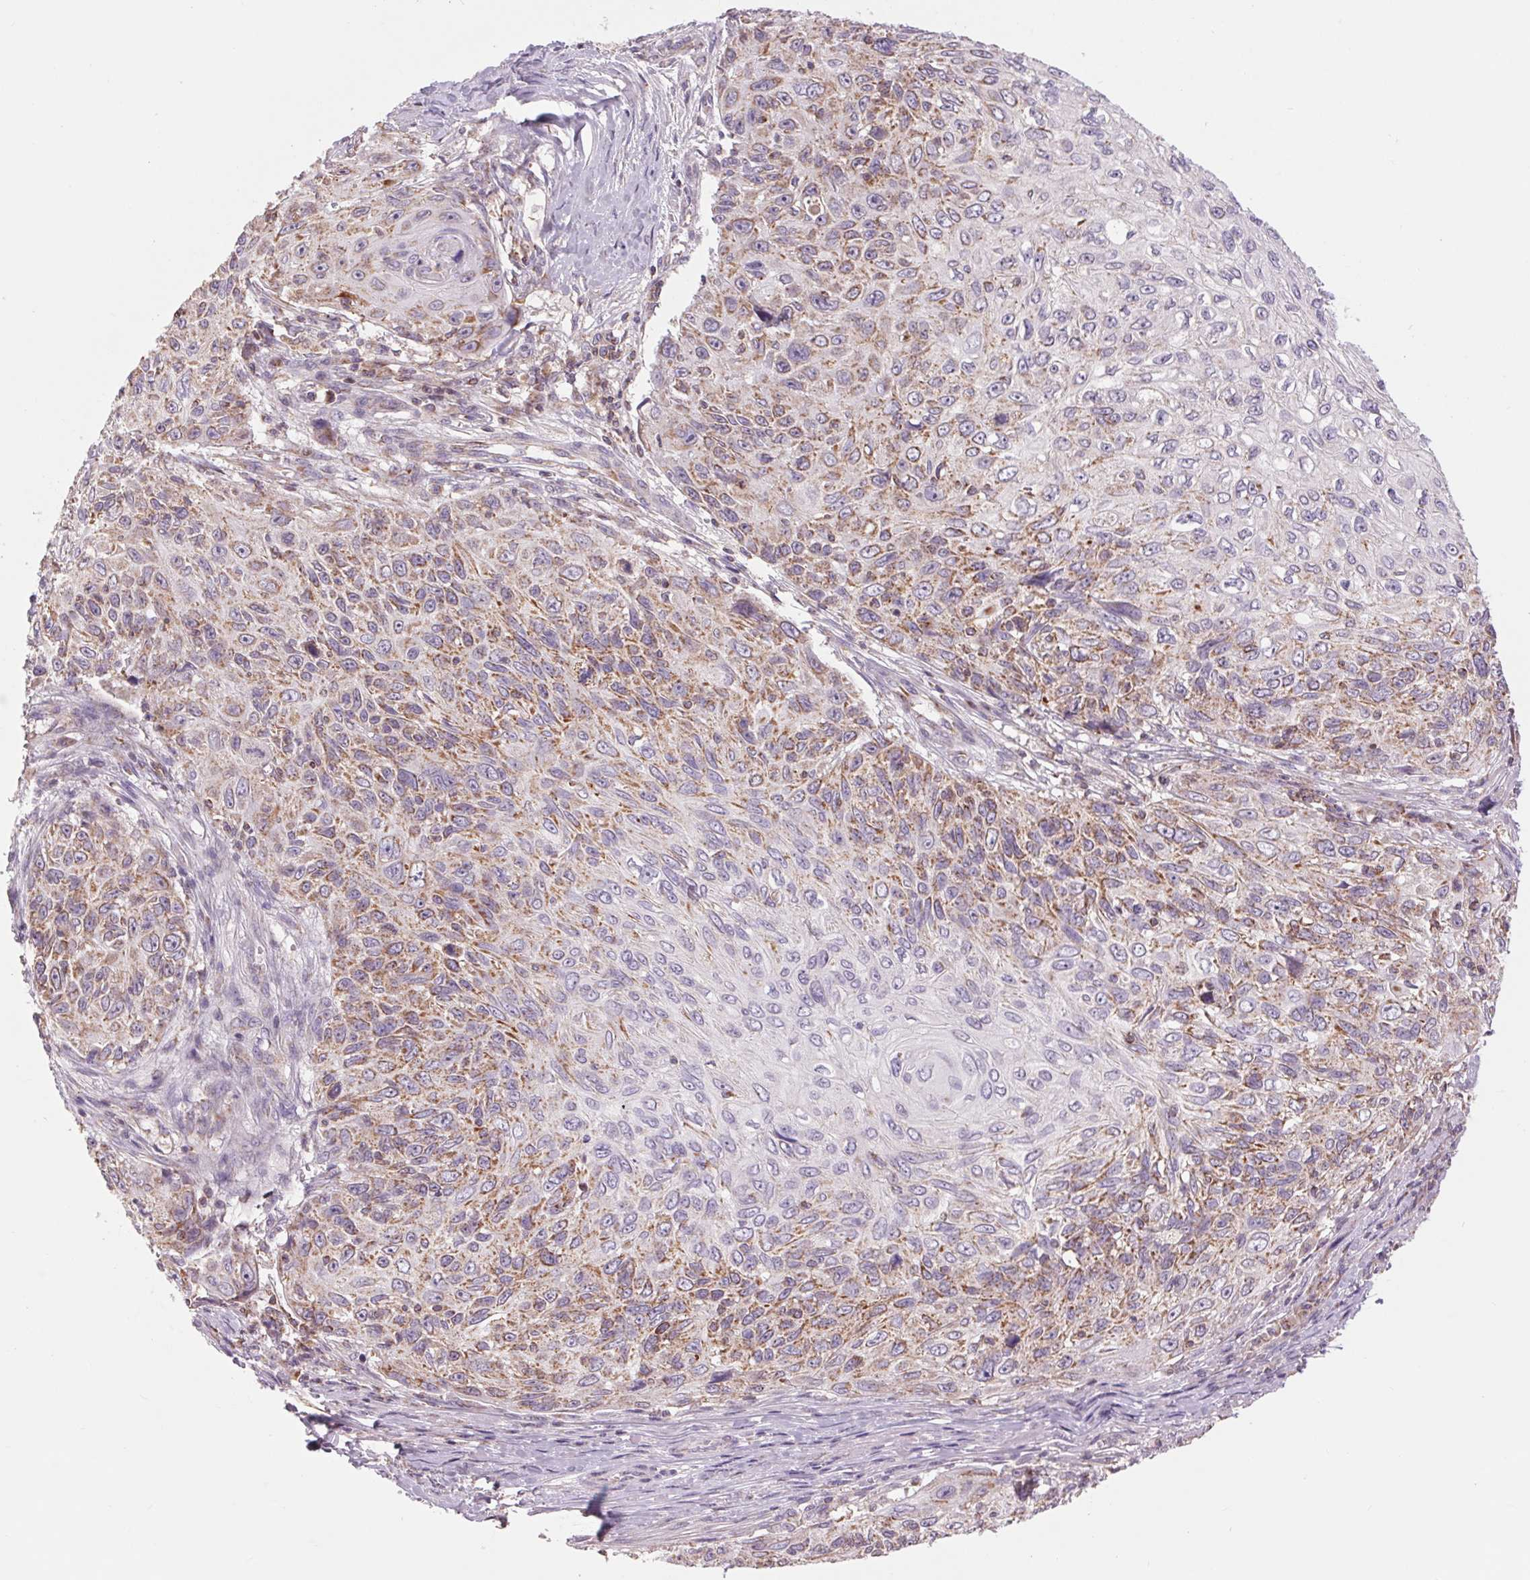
{"staining": {"intensity": "moderate", "quantity": "25%-75%", "location": "cytoplasmic/membranous"}, "tissue": "skin cancer", "cell_type": "Tumor cells", "image_type": "cancer", "snomed": [{"axis": "morphology", "description": "Squamous cell carcinoma, NOS"}, {"axis": "topography", "description": "Skin"}], "caption": "Immunohistochemistry (IHC) staining of skin cancer, which displays medium levels of moderate cytoplasmic/membranous staining in approximately 25%-75% of tumor cells indicating moderate cytoplasmic/membranous protein staining. The staining was performed using DAB (3,3'-diaminobenzidine) (brown) for protein detection and nuclei were counterstained in hematoxylin (blue).", "gene": "COX6A1", "patient": {"sex": "male", "age": 92}}